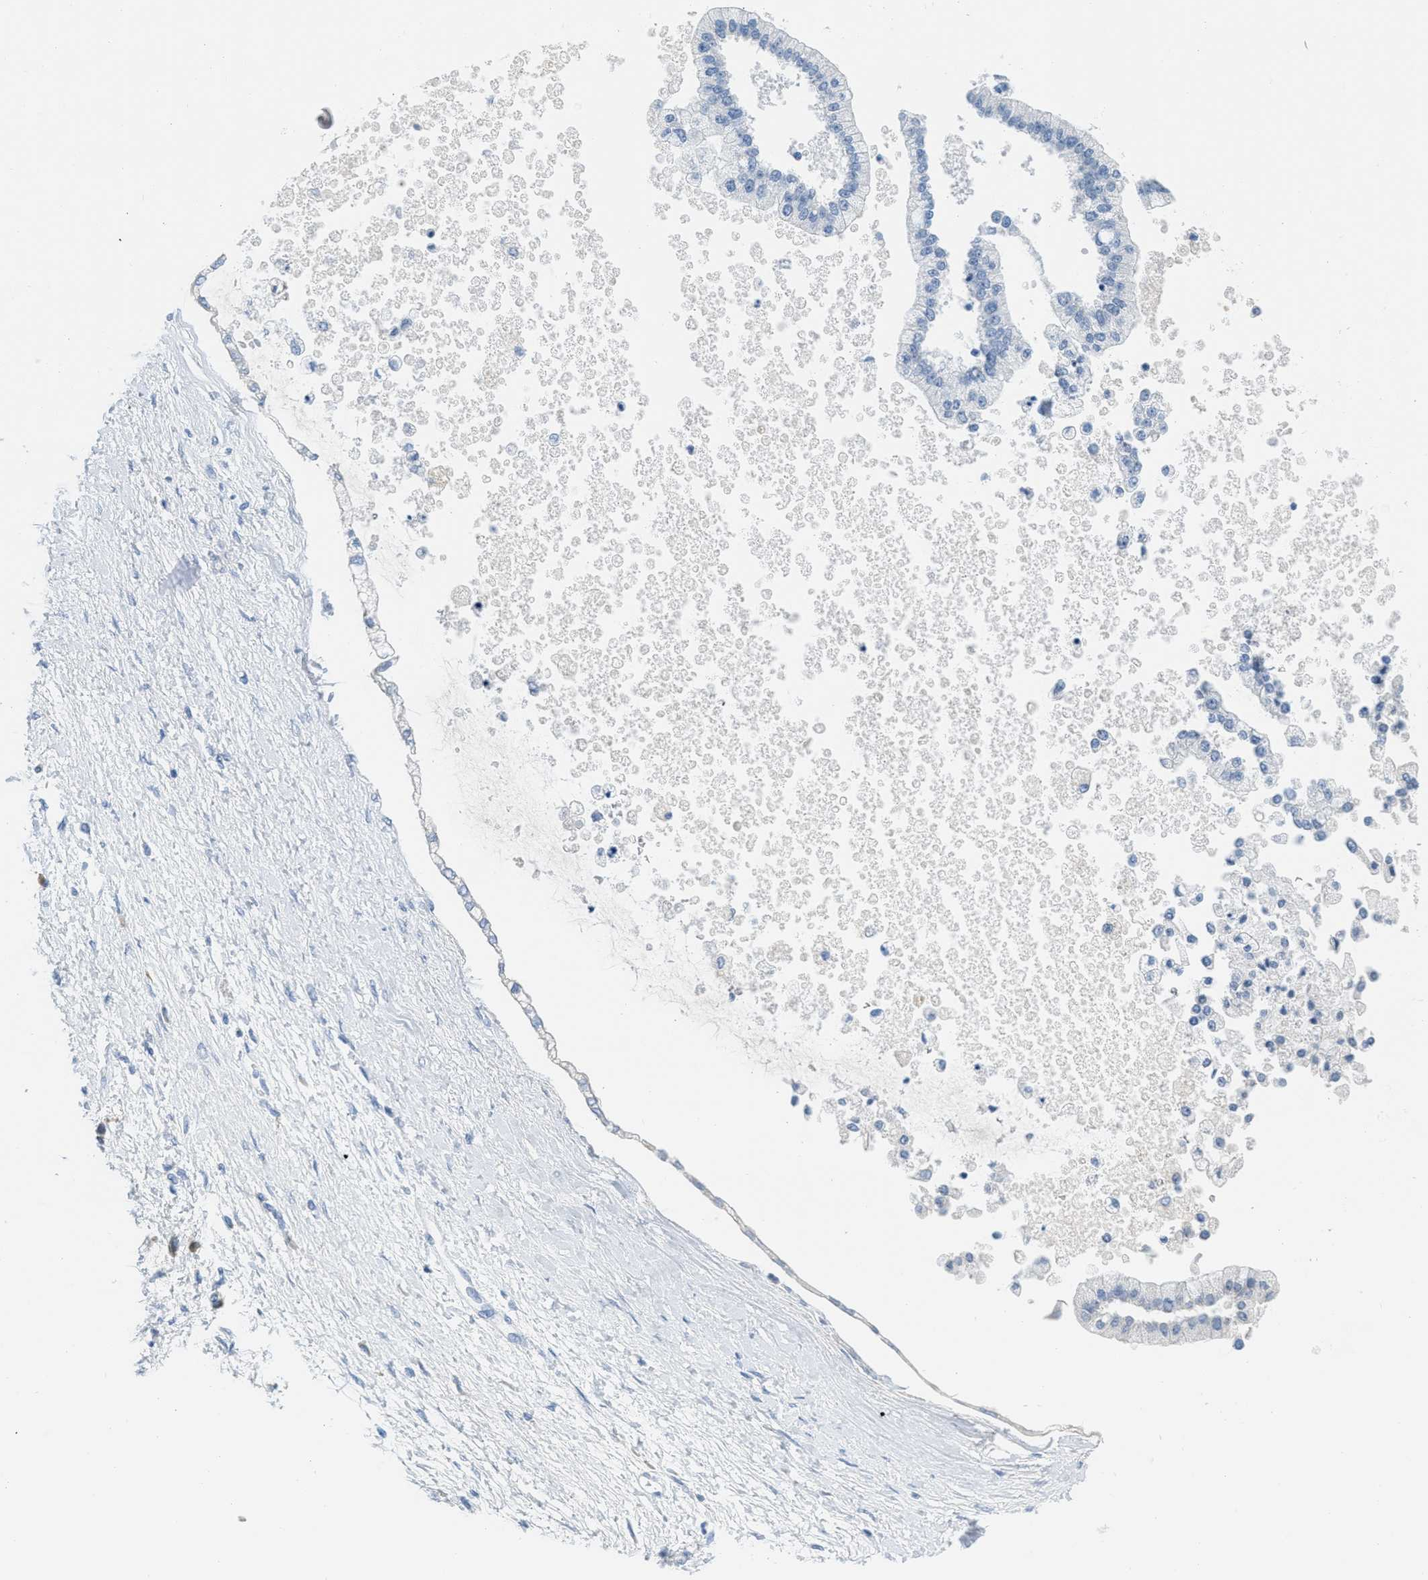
{"staining": {"intensity": "negative", "quantity": "none", "location": "none"}, "tissue": "liver cancer", "cell_type": "Tumor cells", "image_type": "cancer", "snomed": [{"axis": "morphology", "description": "Cholangiocarcinoma"}, {"axis": "topography", "description": "Liver"}], "caption": "The immunohistochemistry micrograph has no significant staining in tumor cells of cholangiocarcinoma (liver) tissue.", "gene": "HSF2", "patient": {"sex": "male", "age": 50}}